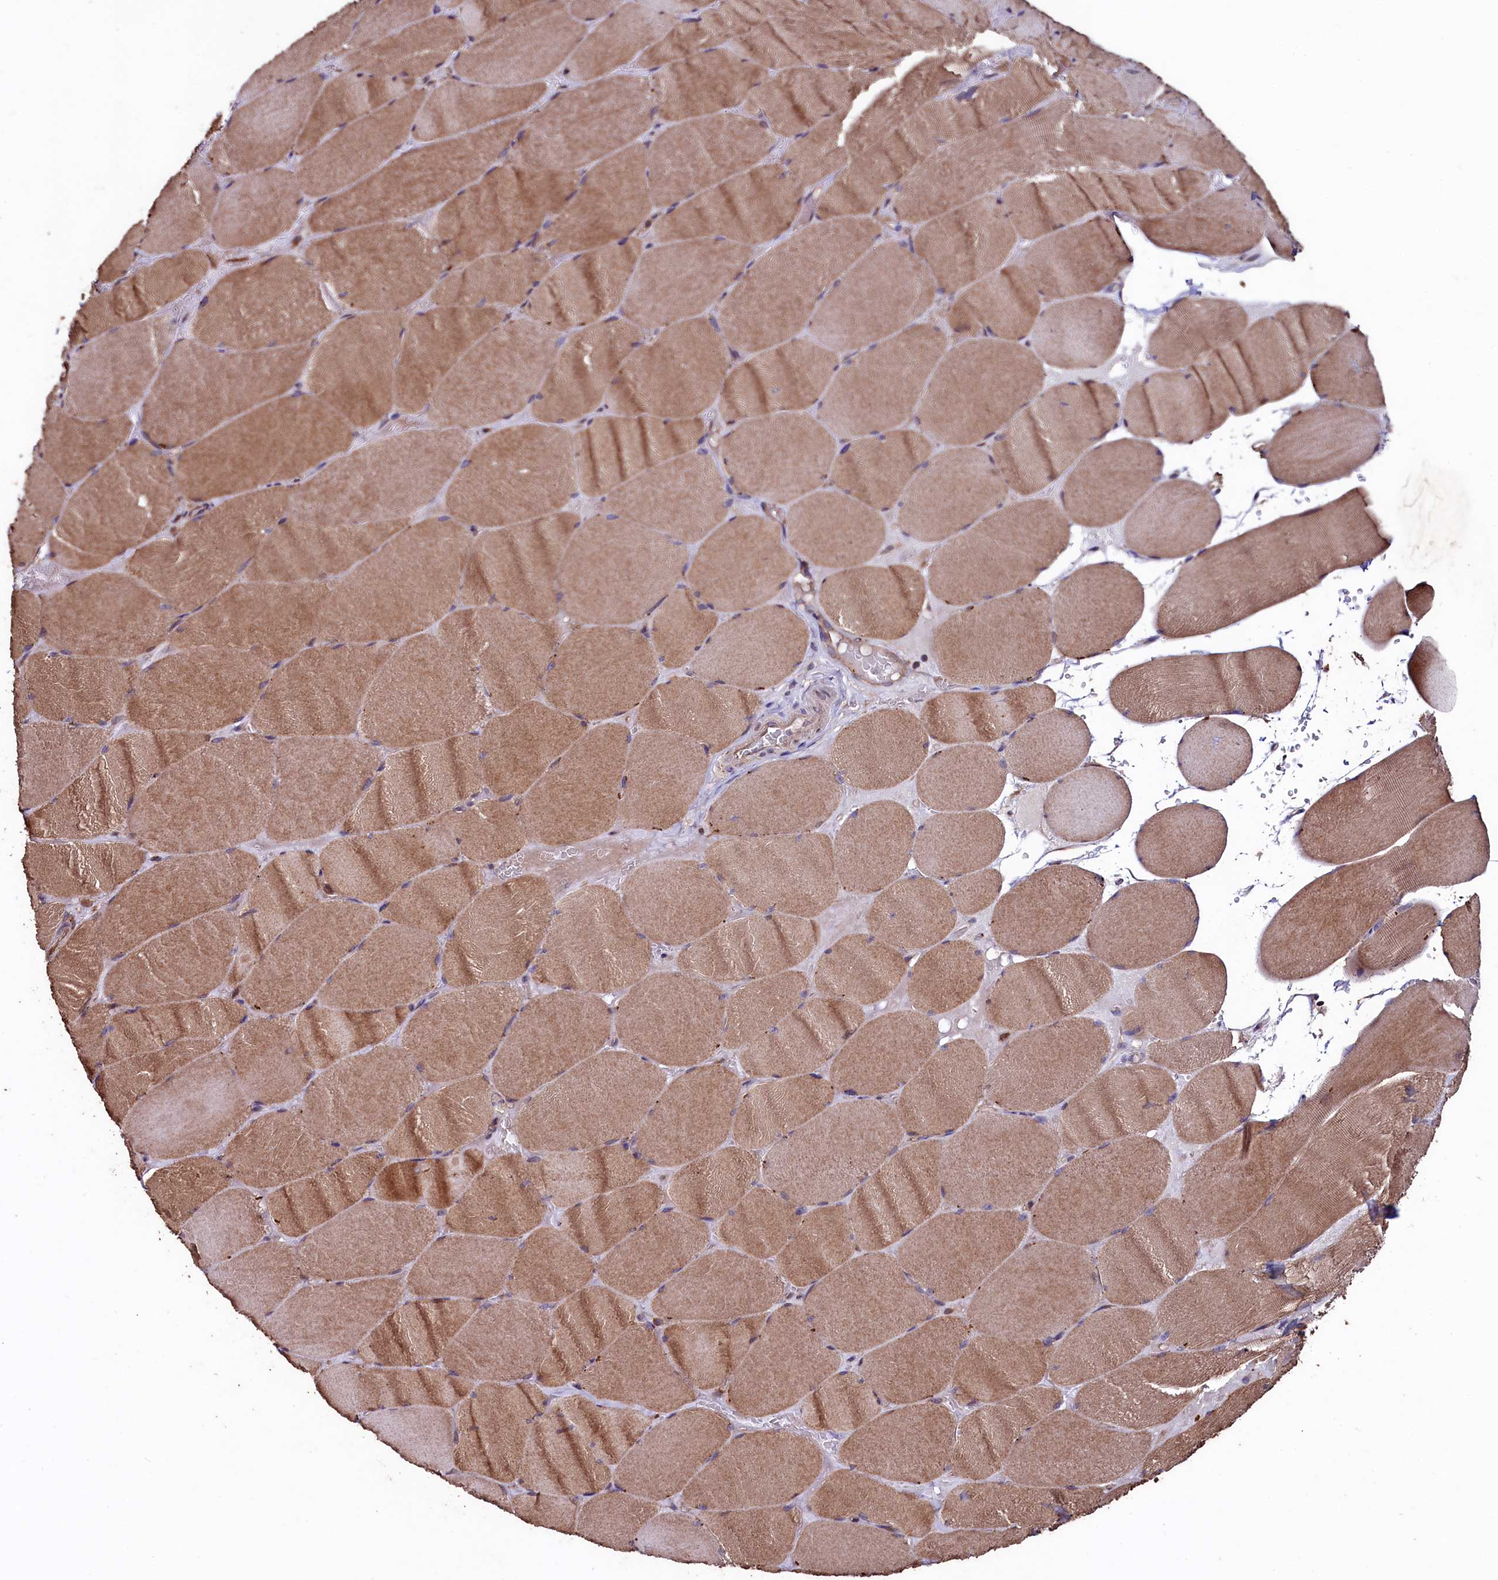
{"staining": {"intensity": "moderate", "quantity": ">75%", "location": "cytoplasmic/membranous"}, "tissue": "skeletal muscle", "cell_type": "Myocytes", "image_type": "normal", "snomed": [{"axis": "morphology", "description": "Normal tissue, NOS"}, {"axis": "topography", "description": "Skeletal muscle"}, {"axis": "topography", "description": "Head-Neck"}], "caption": "Protein expression analysis of normal skeletal muscle displays moderate cytoplasmic/membranous positivity in approximately >75% of myocytes. (DAB IHC, brown staining for protein, blue staining for nuclei).", "gene": "TMEM98", "patient": {"sex": "male", "age": 66}}